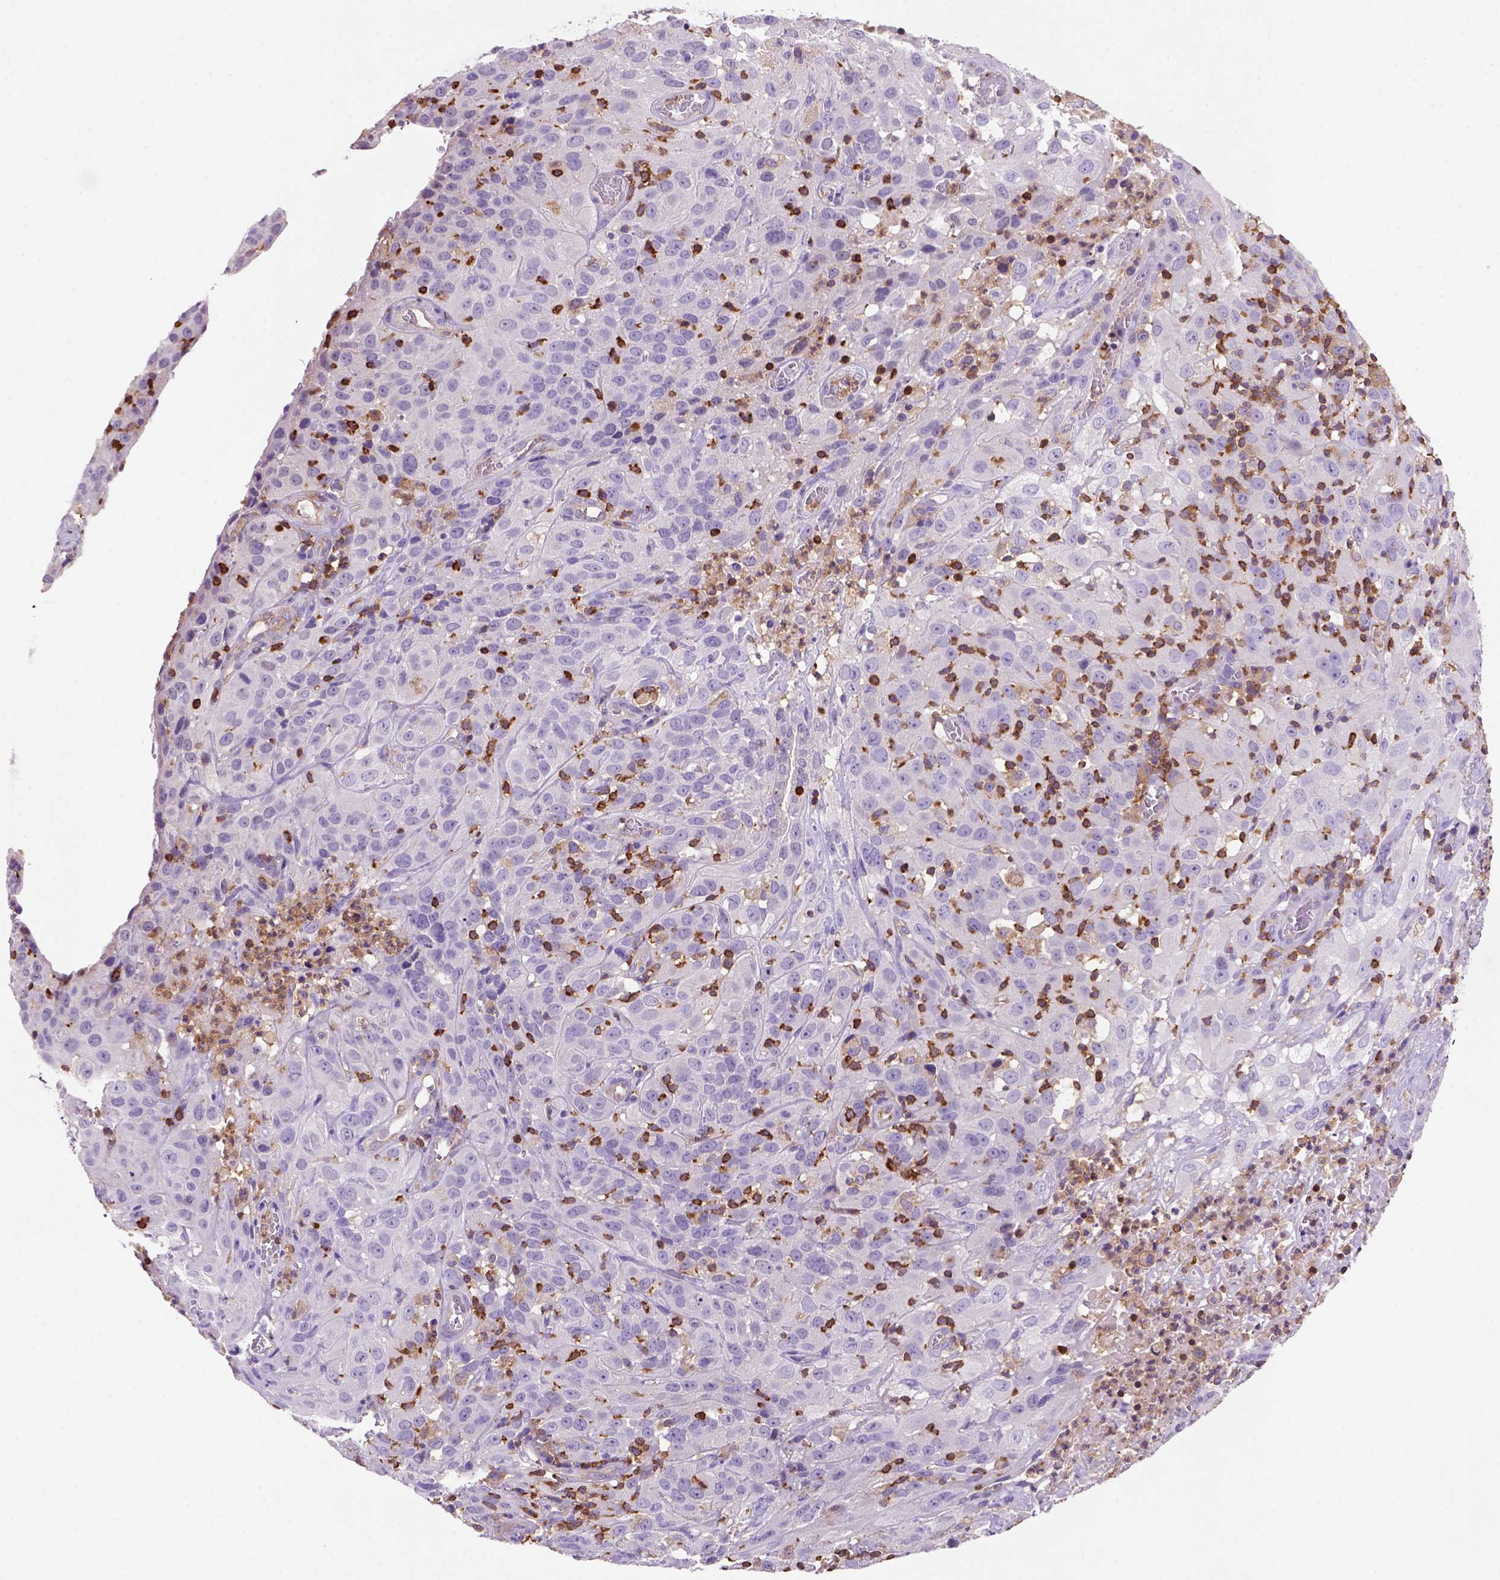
{"staining": {"intensity": "negative", "quantity": "none", "location": "none"}, "tissue": "cervical cancer", "cell_type": "Tumor cells", "image_type": "cancer", "snomed": [{"axis": "morphology", "description": "Squamous cell carcinoma, NOS"}, {"axis": "topography", "description": "Cervix"}], "caption": "An image of human squamous cell carcinoma (cervical) is negative for staining in tumor cells. (Stains: DAB (3,3'-diaminobenzidine) IHC with hematoxylin counter stain, Microscopy: brightfield microscopy at high magnification).", "gene": "INPP5D", "patient": {"sex": "female", "age": 32}}